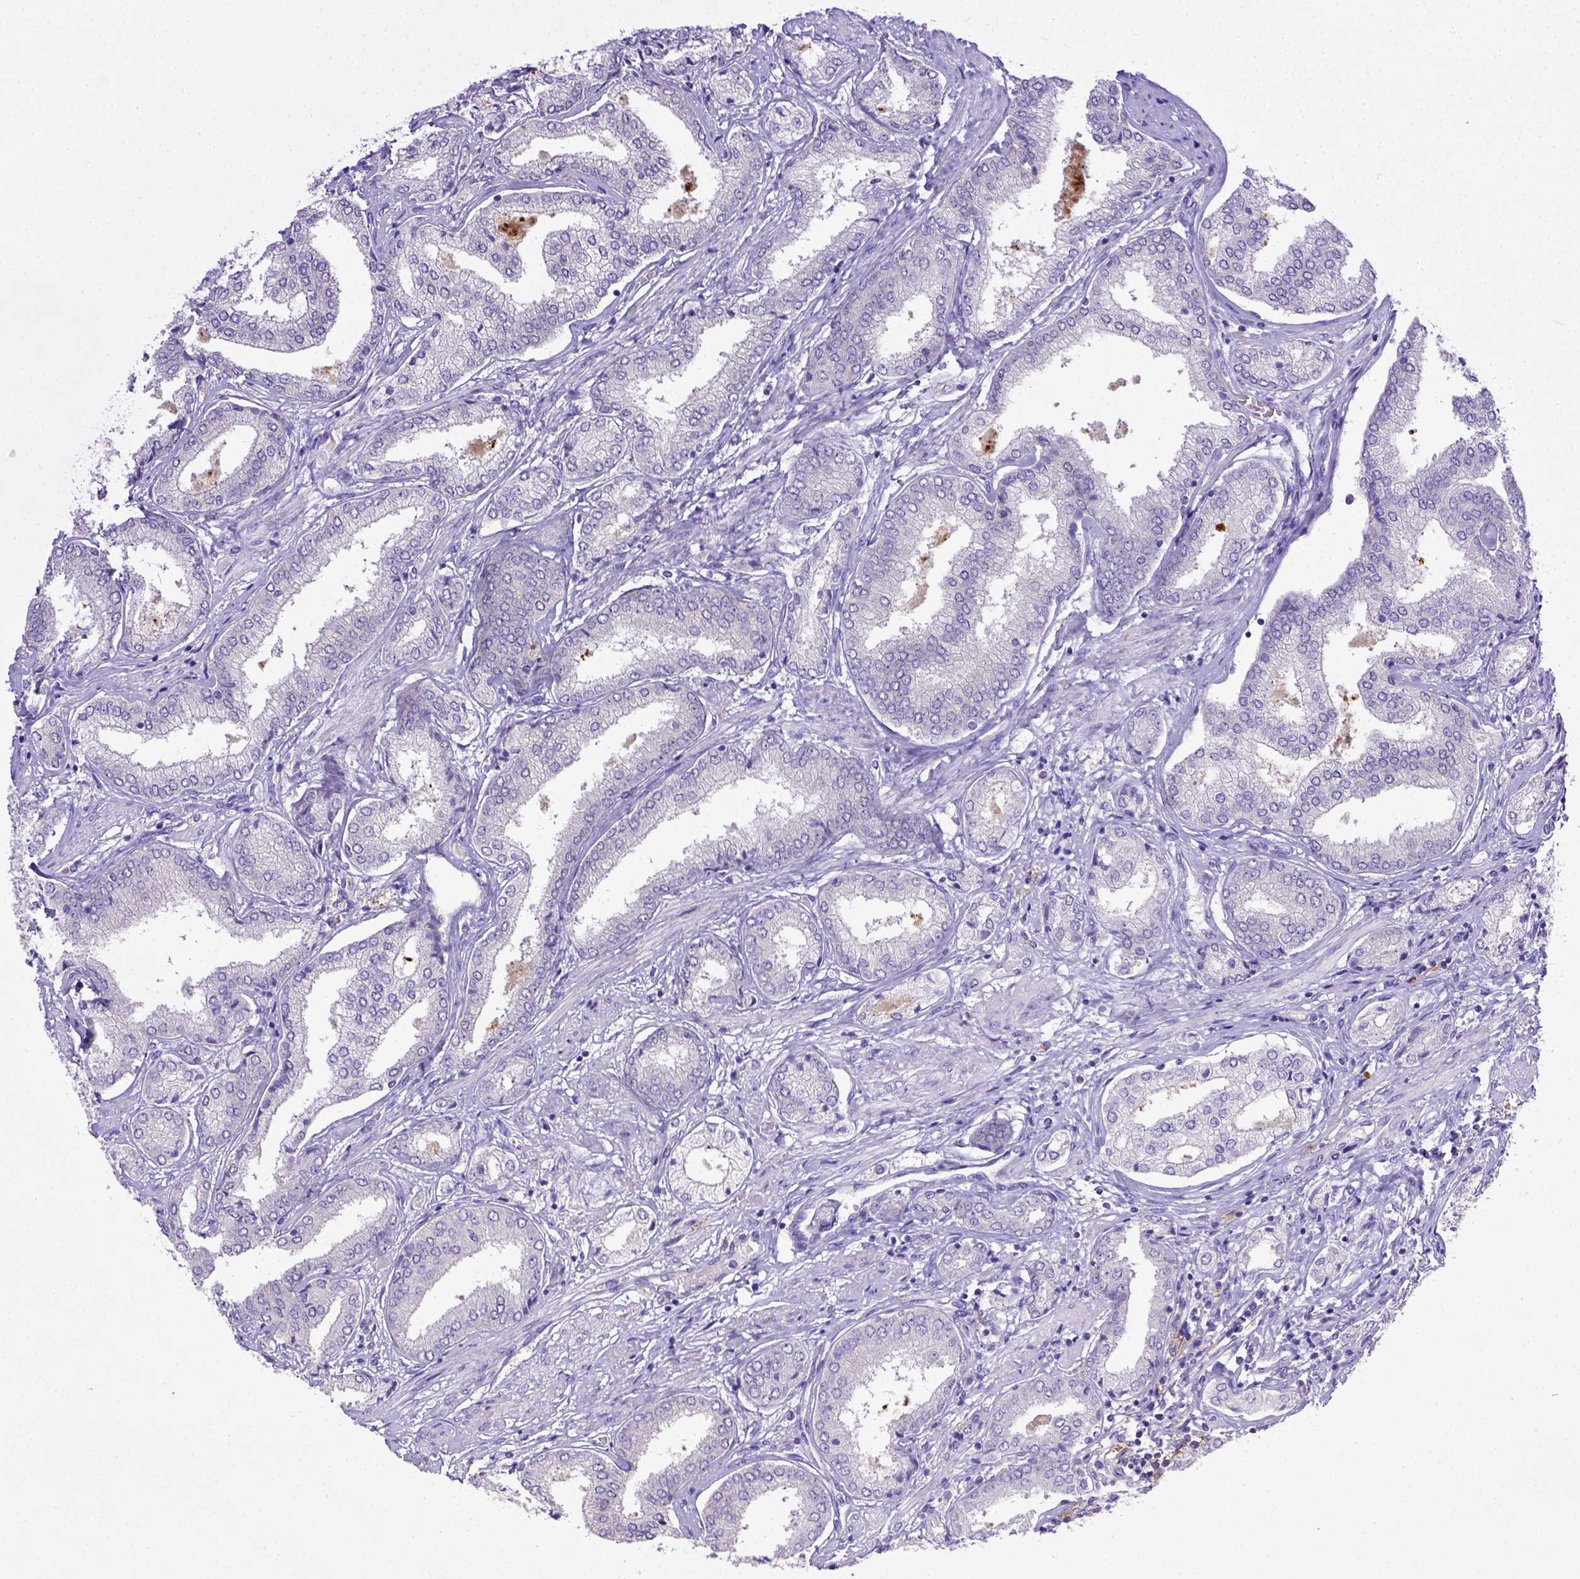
{"staining": {"intensity": "negative", "quantity": "none", "location": "none"}, "tissue": "prostate cancer", "cell_type": "Tumor cells", "image_type": "cancer", "snomed": [{"axis": "morphology", "description": "Adenocarcinoma, NOS"}, {"axis": "topography", "description": "Prostate"}], "caption": "The IHC histopathology image has no significant positivity in tumor cells of adenocarcinoma (prostate) tissue.", "gene": "CD40", "patient": {"sex": "male", "age": 63}}